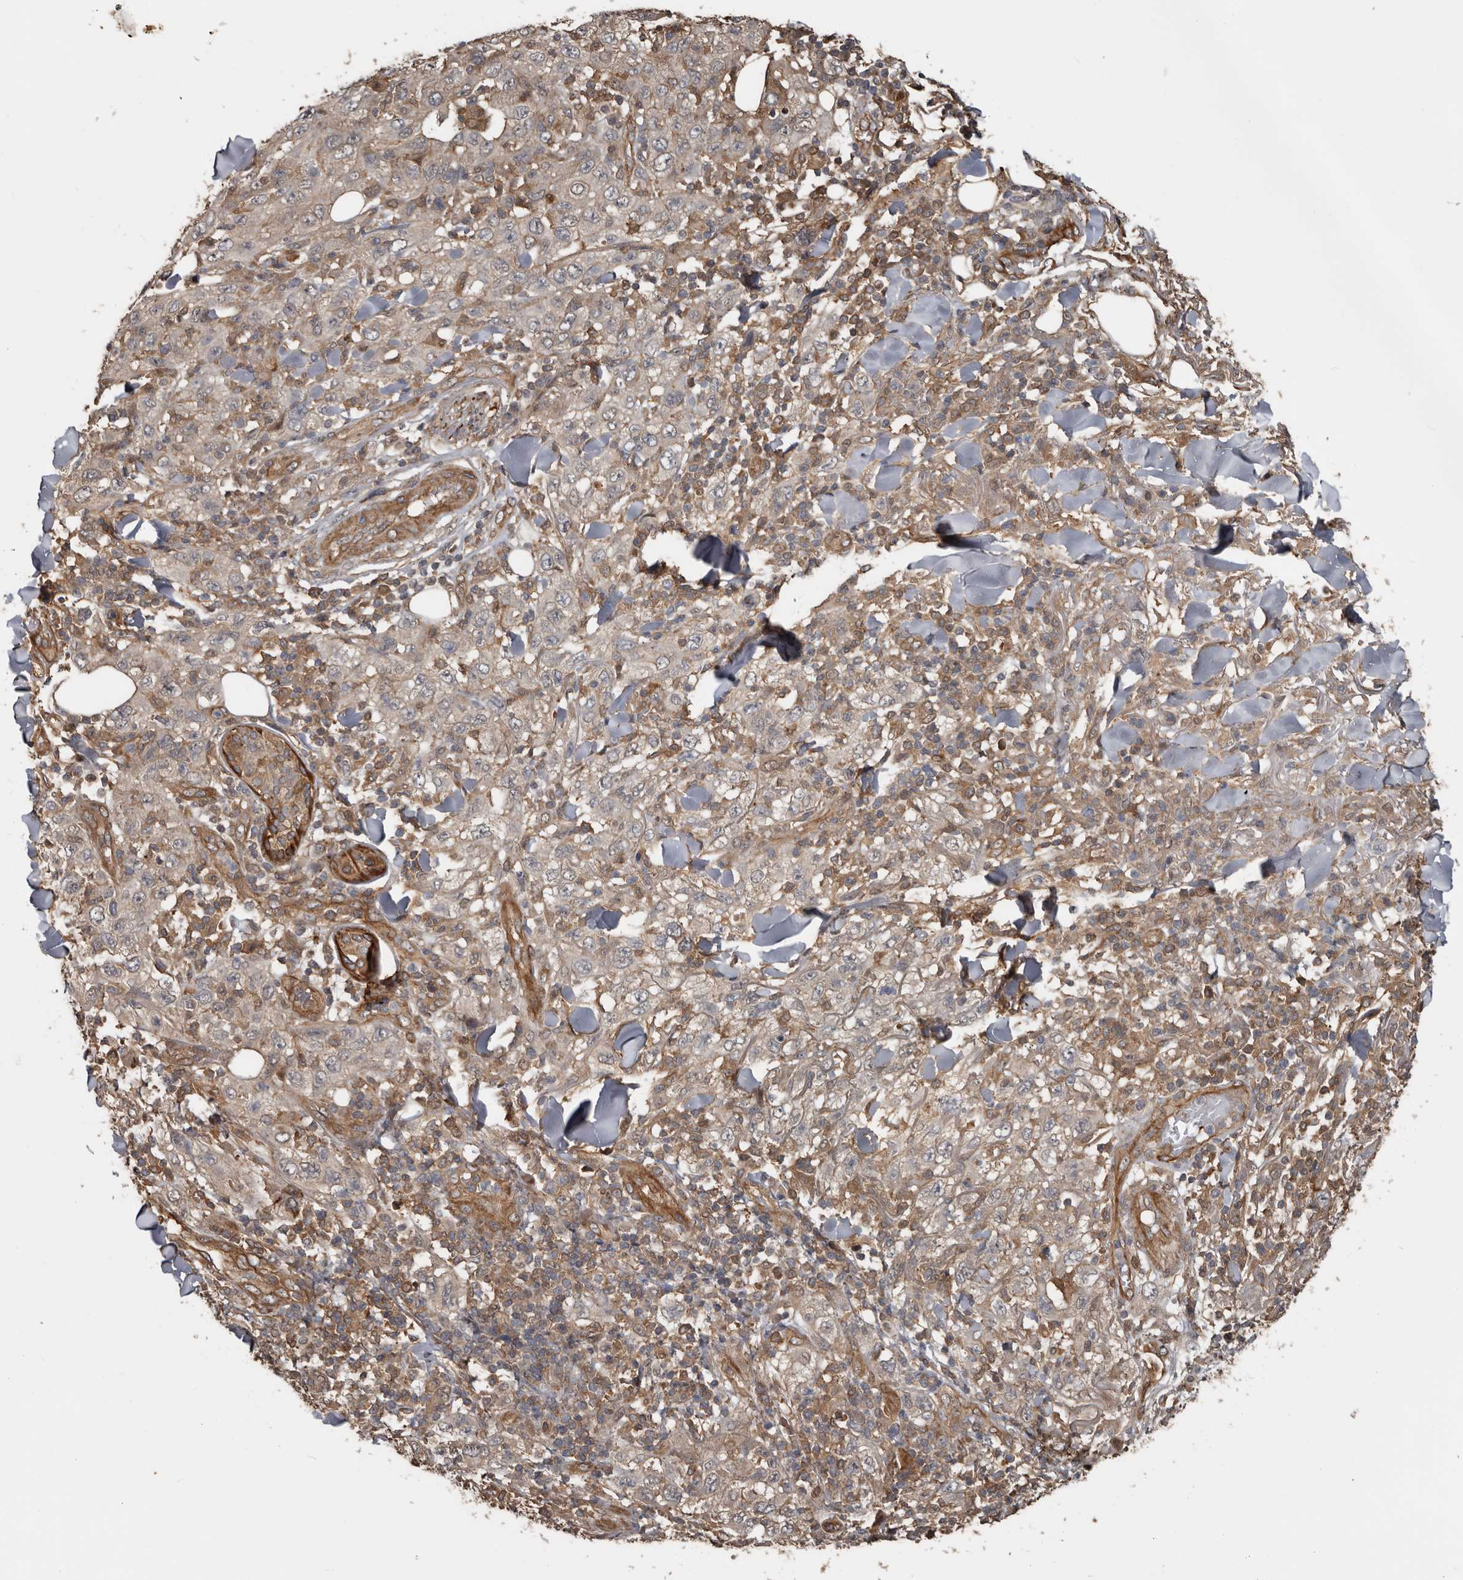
{"staining": {"intensity": "weak", "quantity": "25%-75%", "location": "cytoplasmic/membranous"}, "tissue": "skin cancer", "cell_type": "Tumor cells", "image_type": "cancer", "snomed": [{"axis": "morphology", "description": "Squamous cell carcinoma, NOS"}, {"axis": "topography", "description": "Skin"}], "caption": "Weak cytoplasmic/membranous positivity is appreciated in about 25%-75% of tumor cells in skin squamous cell carcinoma. (brown staining indicates protein expression, while blue staining denotes nuclei).", "gene": "EXOC3L1", "patient": {"sex": "female", "age": 88}}